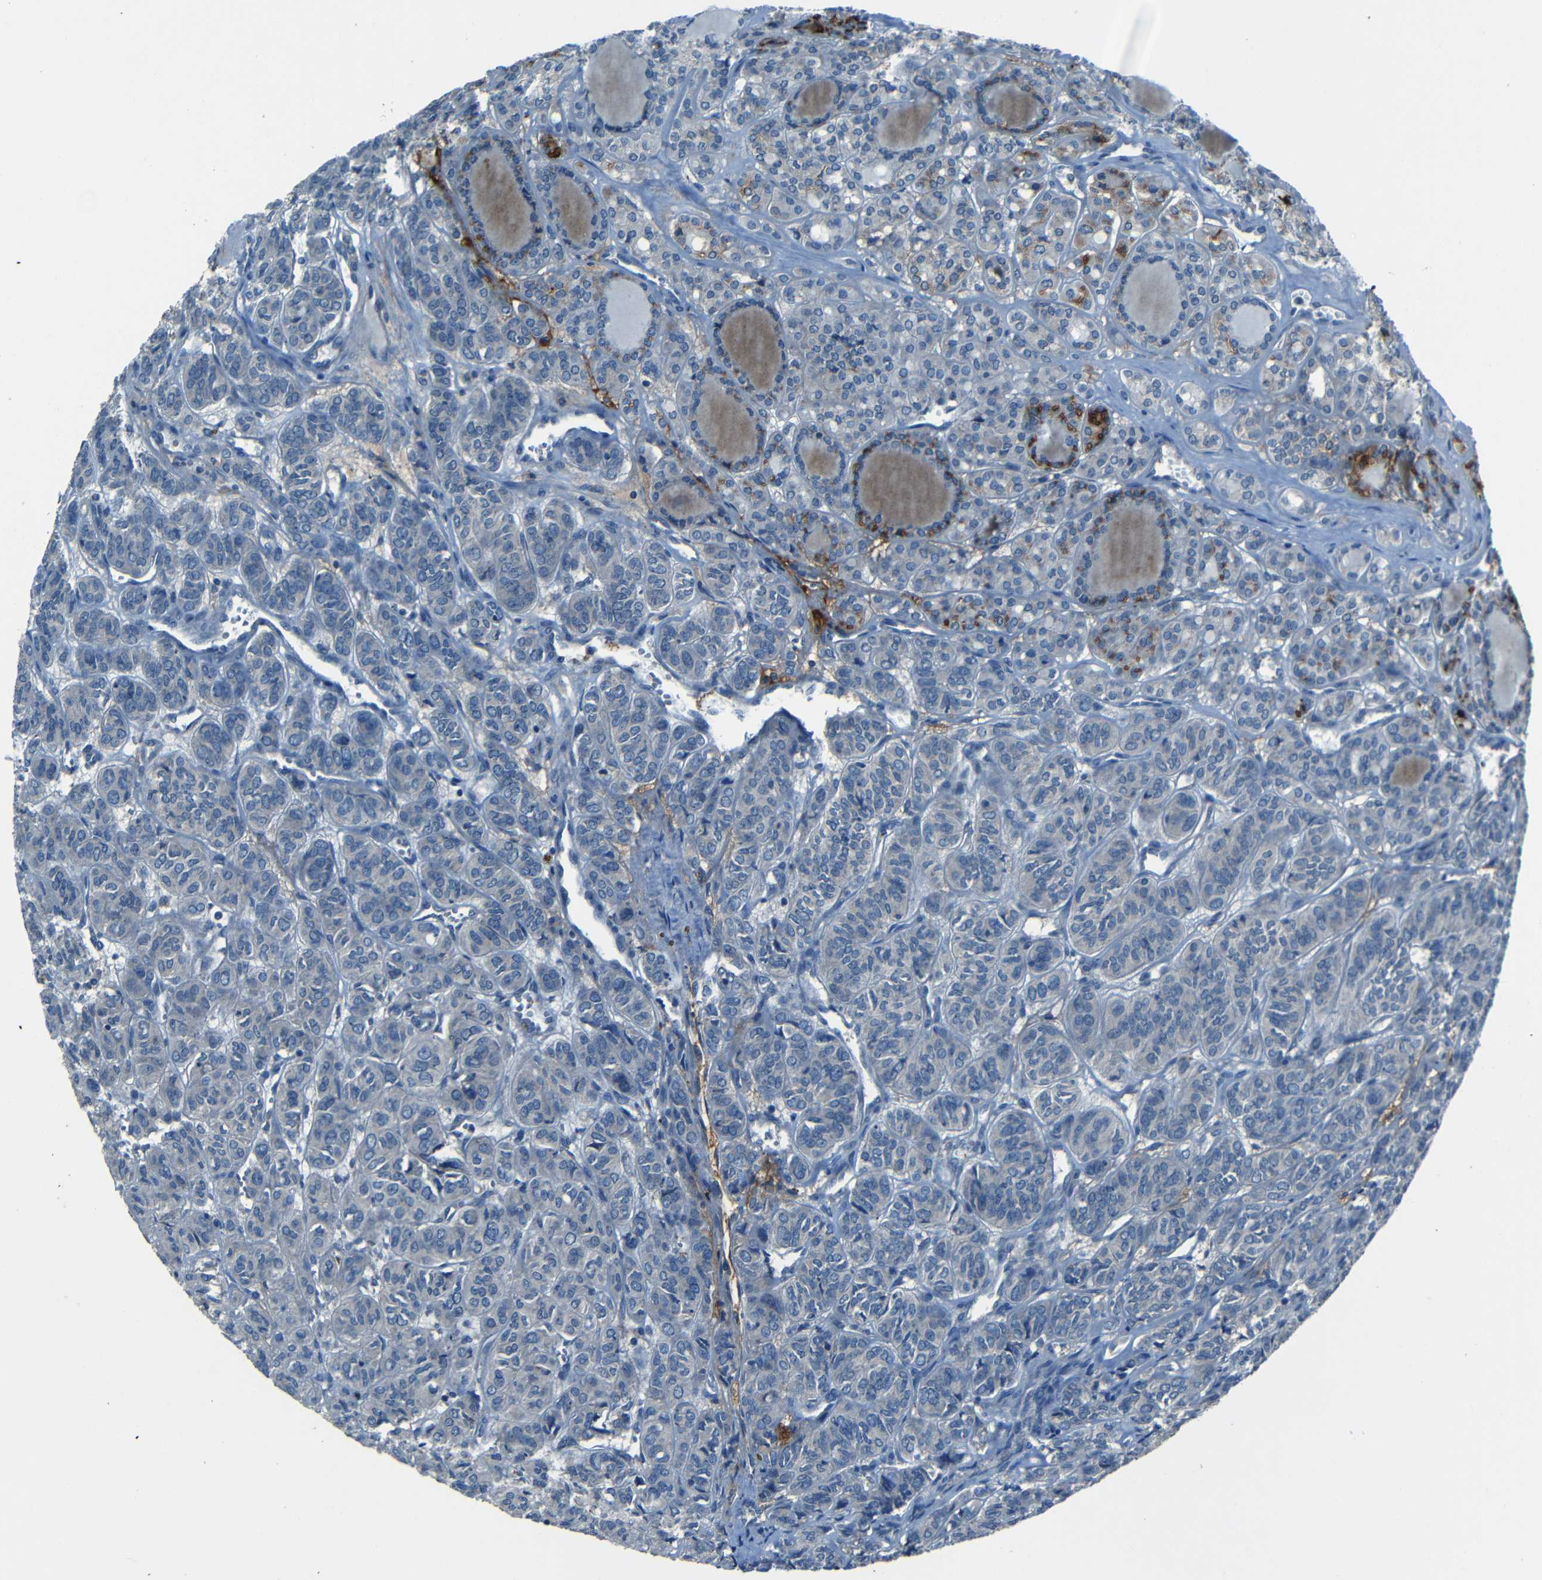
{"staining": {"intensity": "negative", "quantity": "none", "location": "none"}, "tissue": "thyroid cancer", "cell_type": "Tumor cells", "image_type": "cancer", "snomed": [{"axis": "morphology", "description": "Follicular adenoma carcinoma, NOS"}, {"axis": "topography", "description": "Thyroid gland"}], "caption": "Immunohistochemical staining of follicular adenoma carcinoma (thyroid) demonstrates no significant expression in tumor cells.", "gene": "SLA", "patient": {"sex": "female", "age": 71}}